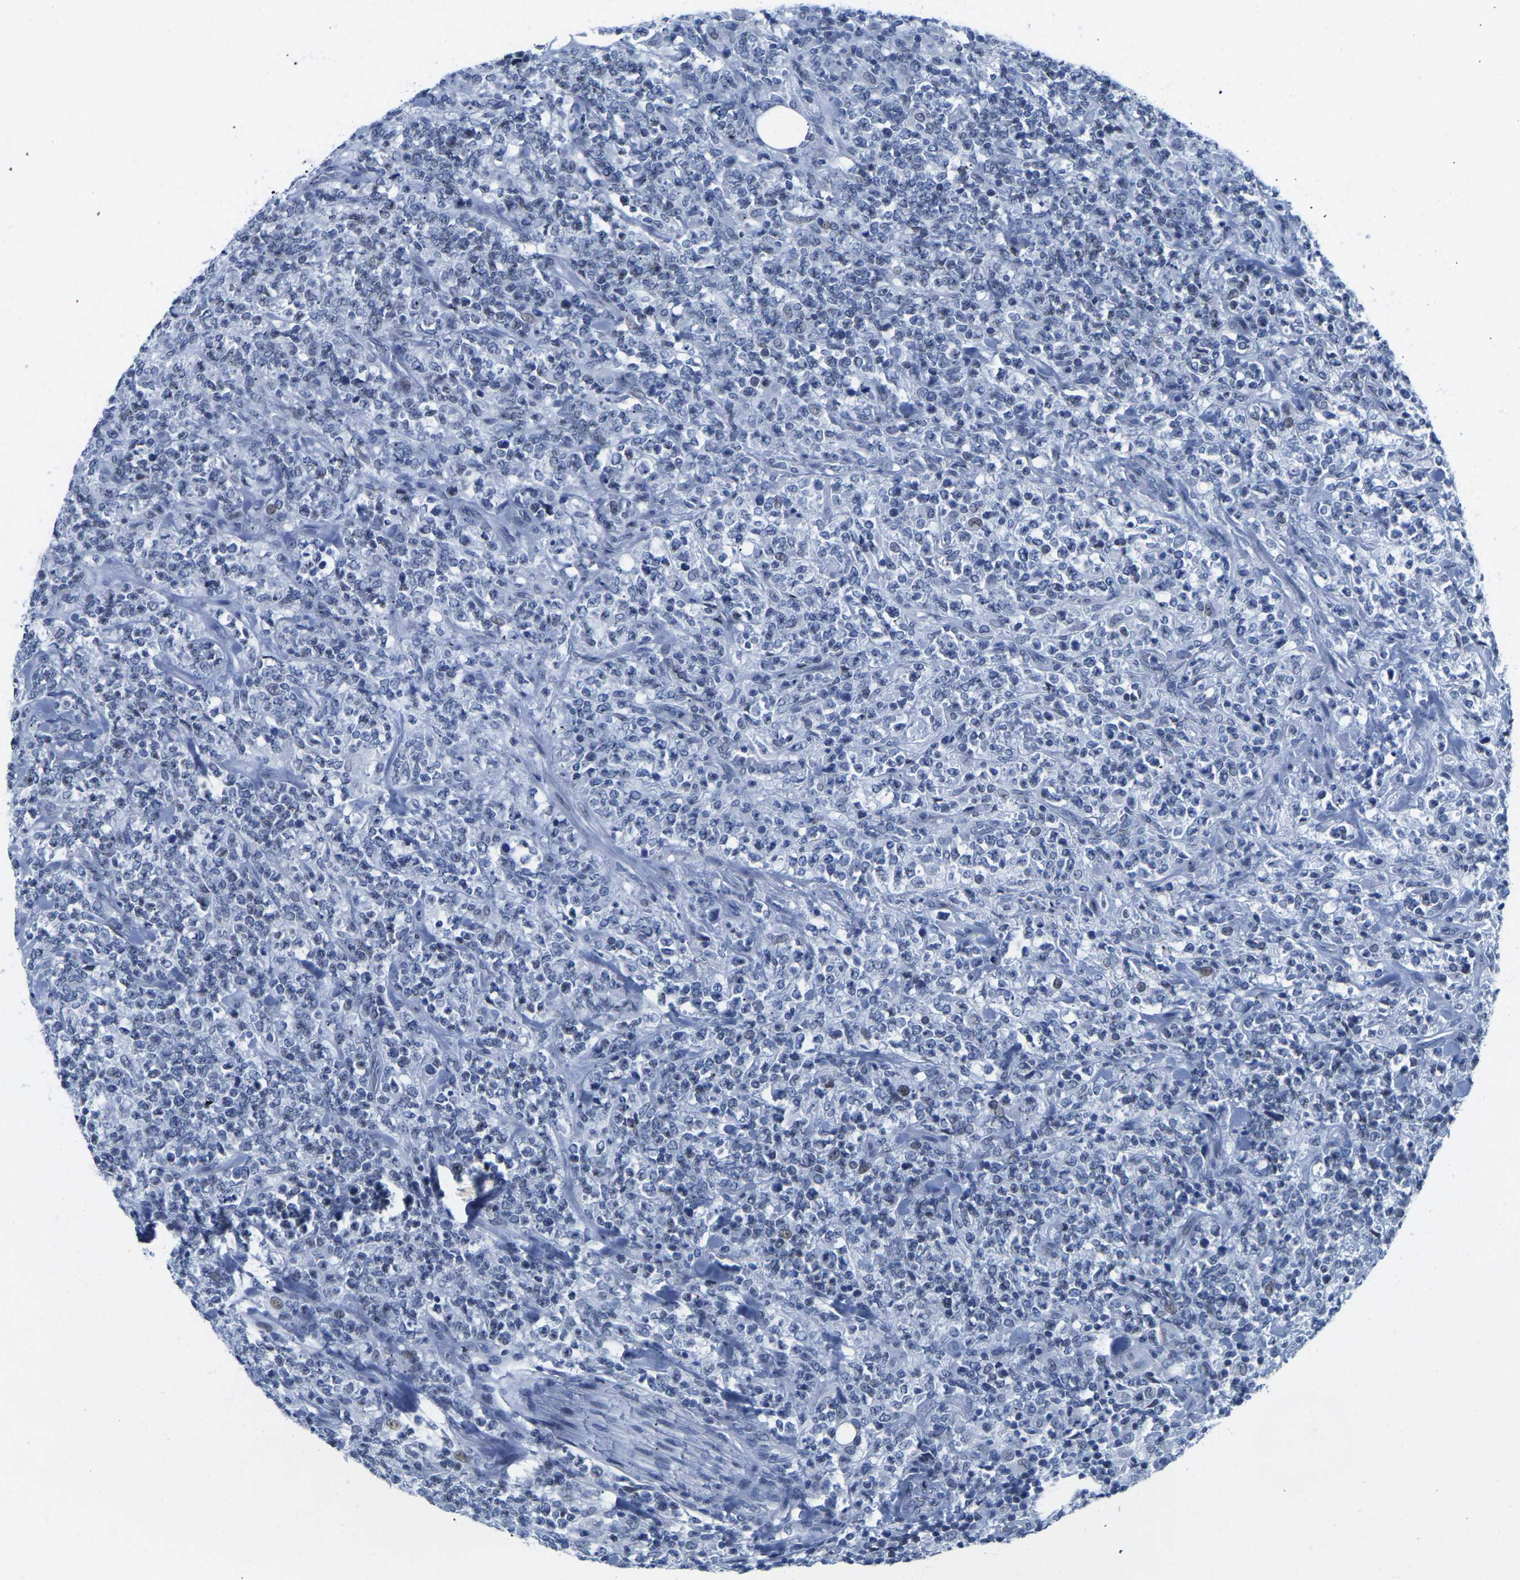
{"staining": {"intensity": "weak", "quantity": "<25%", "location": "nuclear"}, "tissue": "lymphoma", "cell_type": "Tumor cells", "image_type": "cancer", "snomed": [{"axis": "morphology", "description": "Malignant lymphoma, non-Hodgkin's type, High grade"}, {"axis": "topography", "description": "Soft tissue"}], "caption": "Lymphoma was stained to show a protein in brown. There is no significant expression in tumor cells.", "gene": "UPK3A", "patient": {"sex": "male", "age": 18}}